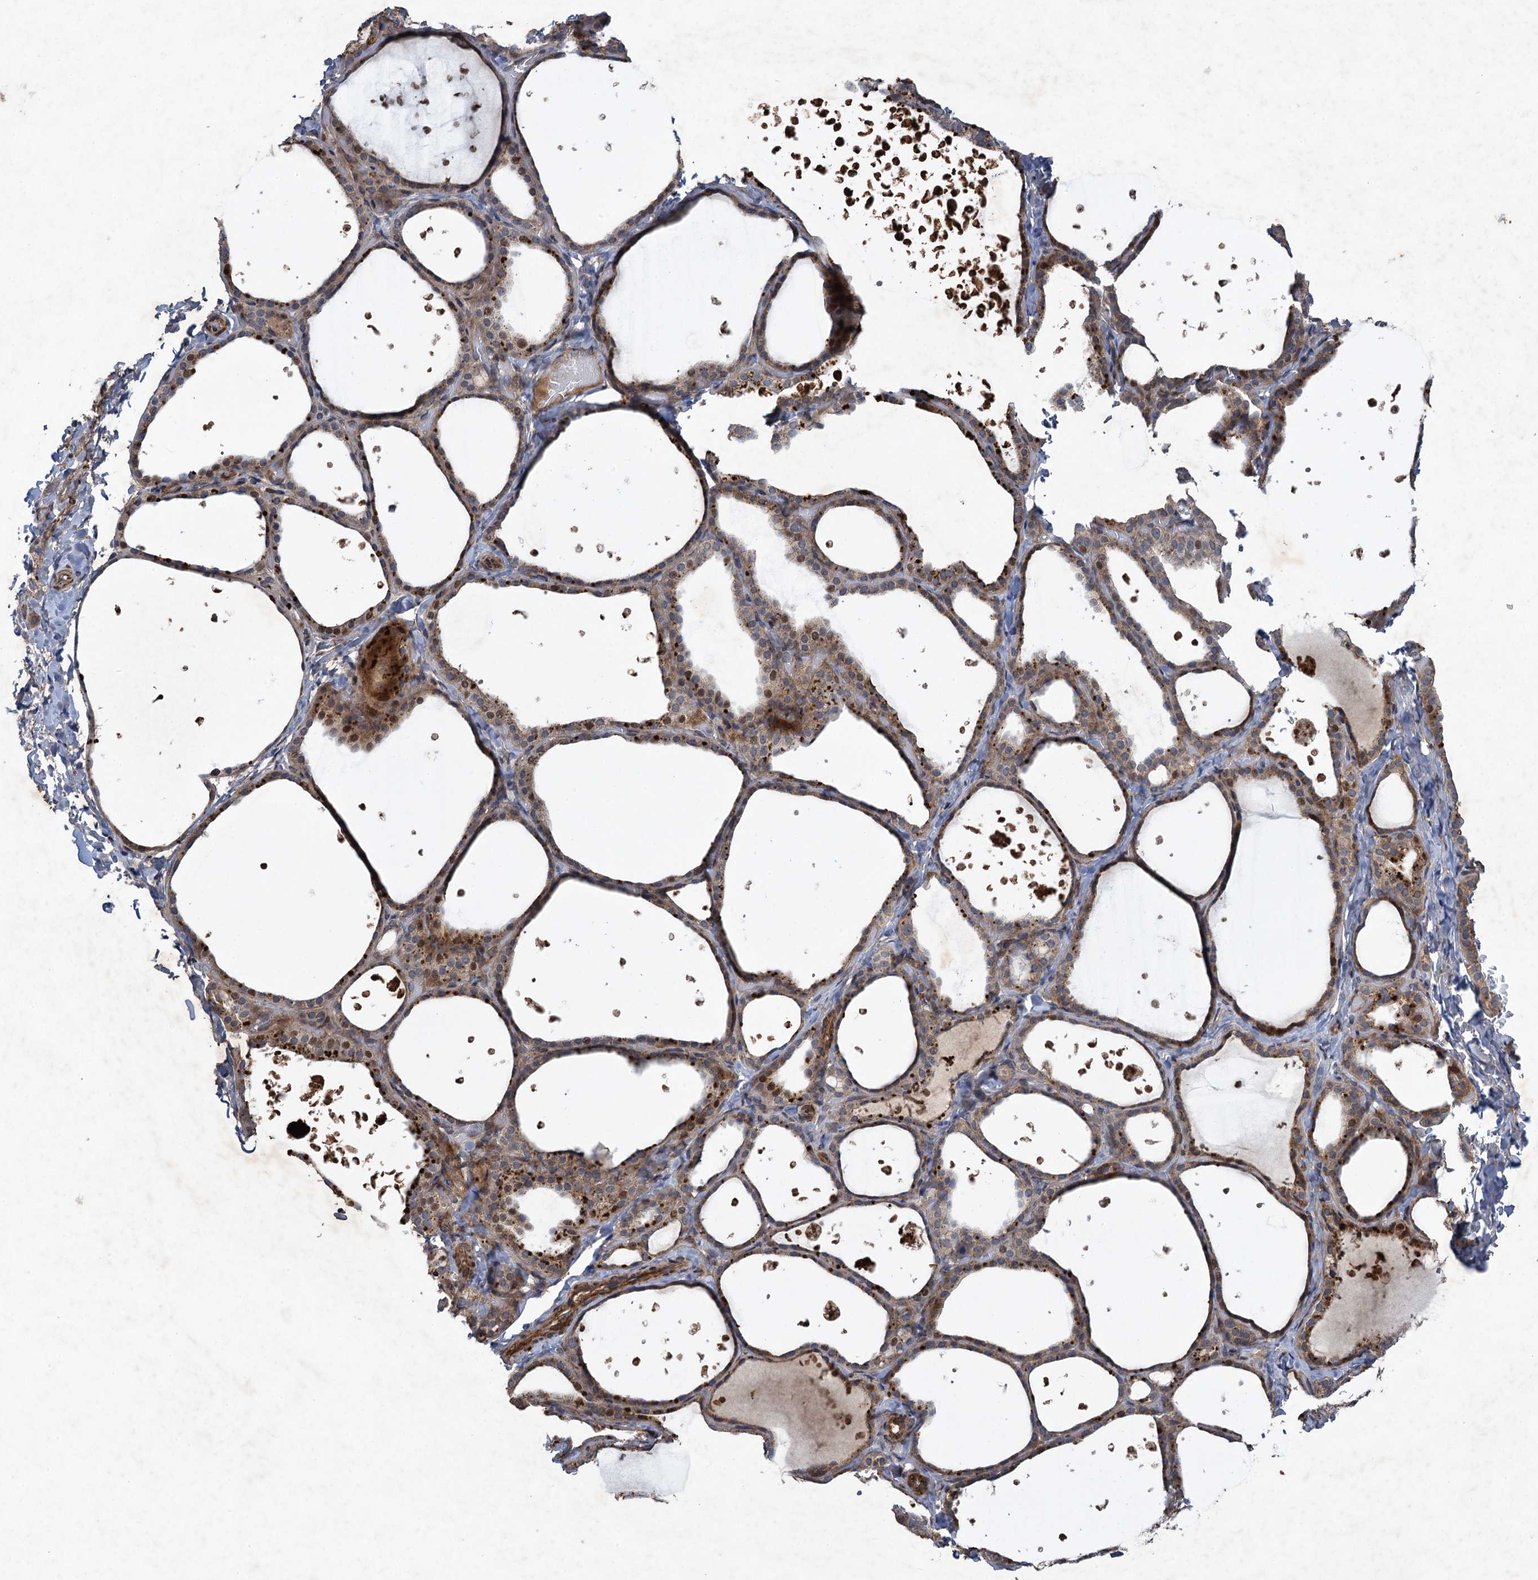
{"staining": {"intensity": "moderate", "quantity": ">75%", "location": "cytoplasmic/membranous"}, "tissue": "thyroid gland", "cell_type": "Glandular cells", "image_type": "normal", "snomed": [{"axis": "morphology", "description": "Normal tissue, NOS"}, {"axis": "topography", "description": "Thyroid gland"}], "caption": "Immunohistochemistry of normal human thyroid gland exhibits medium levels of moderate cytoplasmic/membranous positivity in approximately >75% of glandular cells. The staining was performed using DAB to visualize the protein expression in brown, while the nuclei were stained in blue with hematoxylin (Magnification: 20x).", "gene": "NUDT22", "patient": {"sex": "female", "age": 44}}